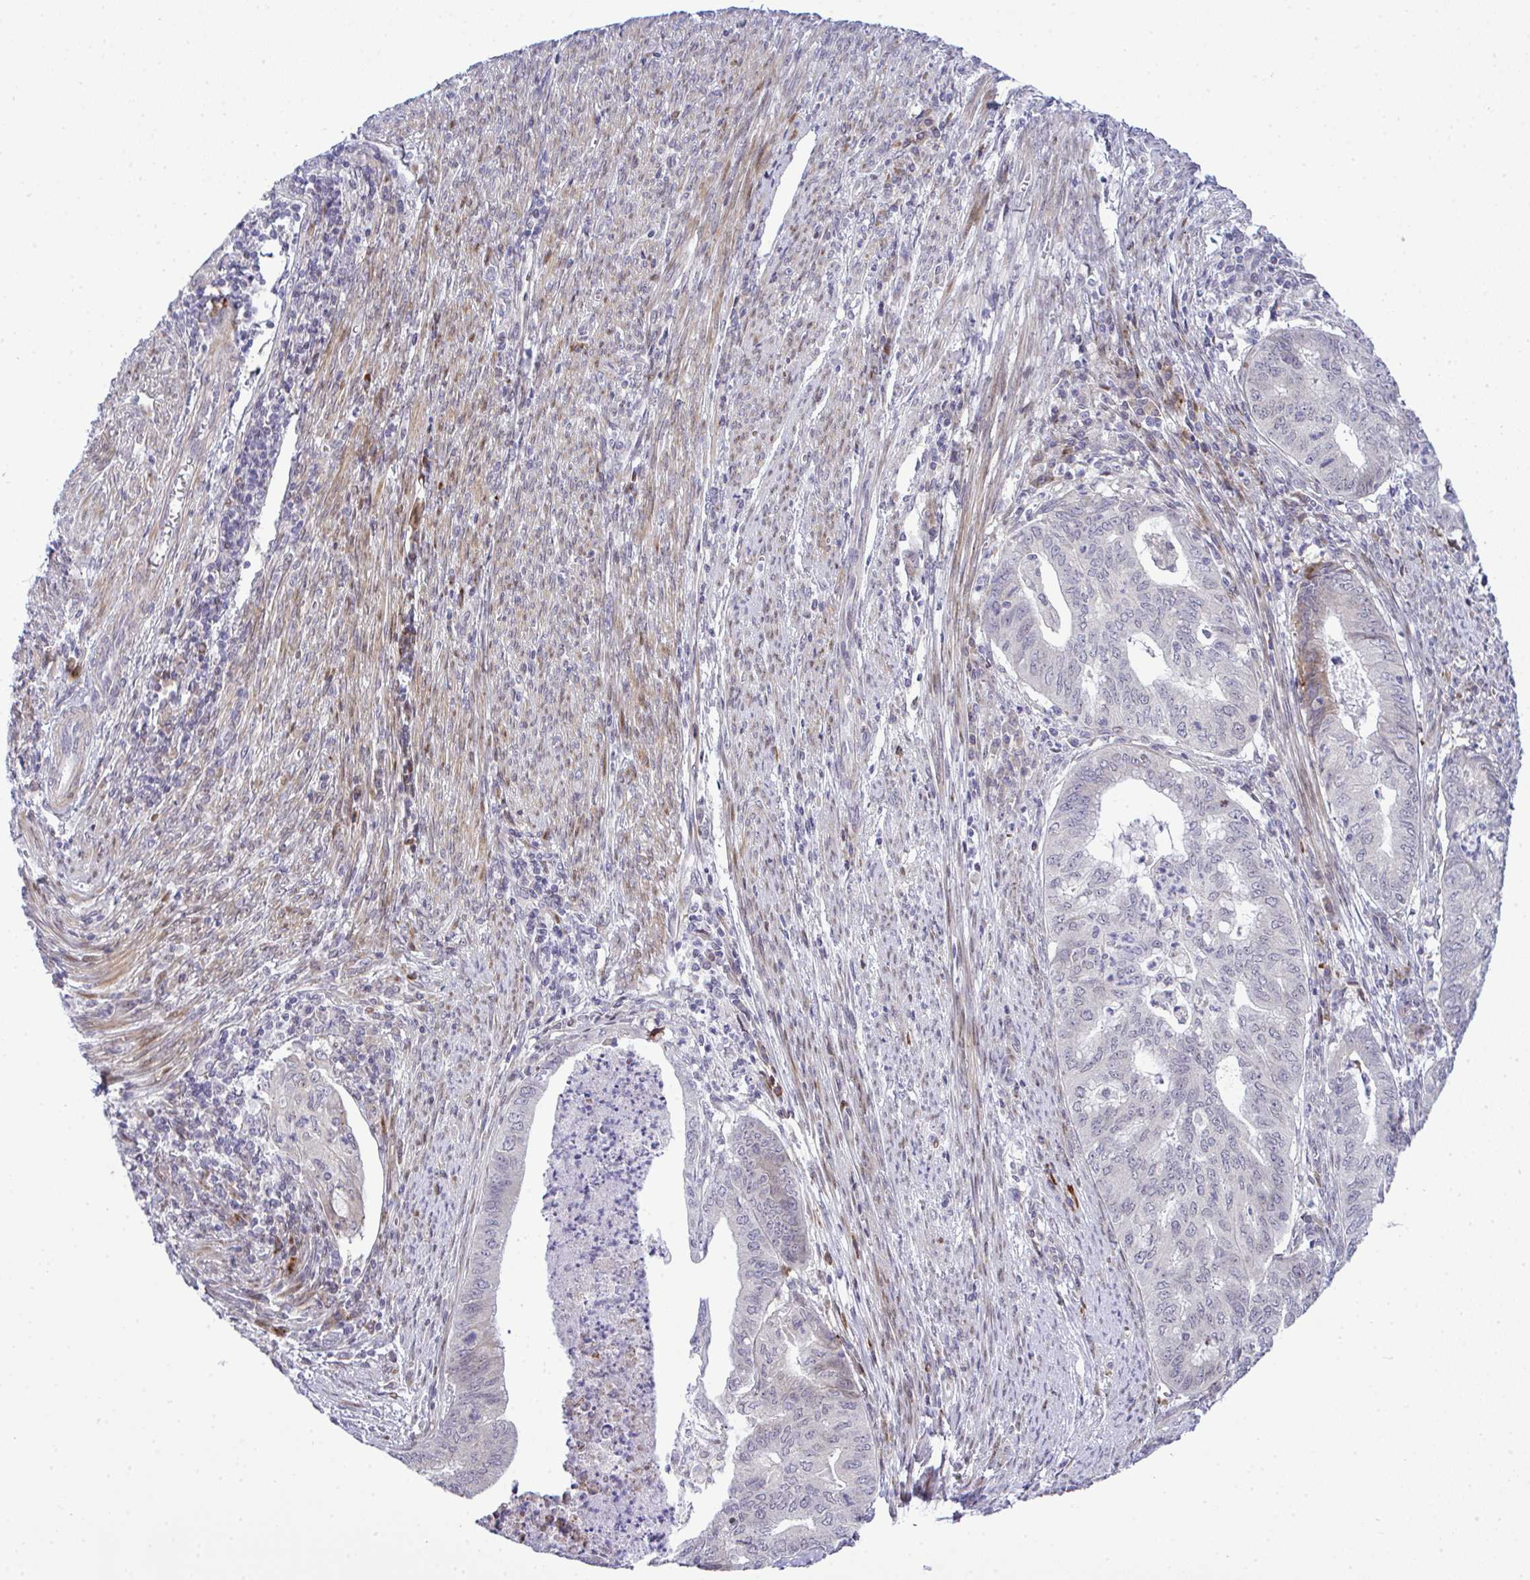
{"staining": {"intensity": "moderate", "quantity": "<25%", "location": "cytoplasmic/membranous"}, "tissue": "endometrial cancer", "cell_type": "Tumor cells", "image_type": "cancer", "snomed": [{"axis": "morphology", "description": "Adenocarcinoma, NOS"}, {"axis": "topography", "description": "Endometrium"}], "caption": "This histopathology image displays IHC staining of endometrial cancer (adenocarcinoma), with low moderate cytoplasmic/membranous positivity in approximately <25% of tumor cells.", "gene": "CASTOR2", "patient": {"sex": "female", "age": 79}}